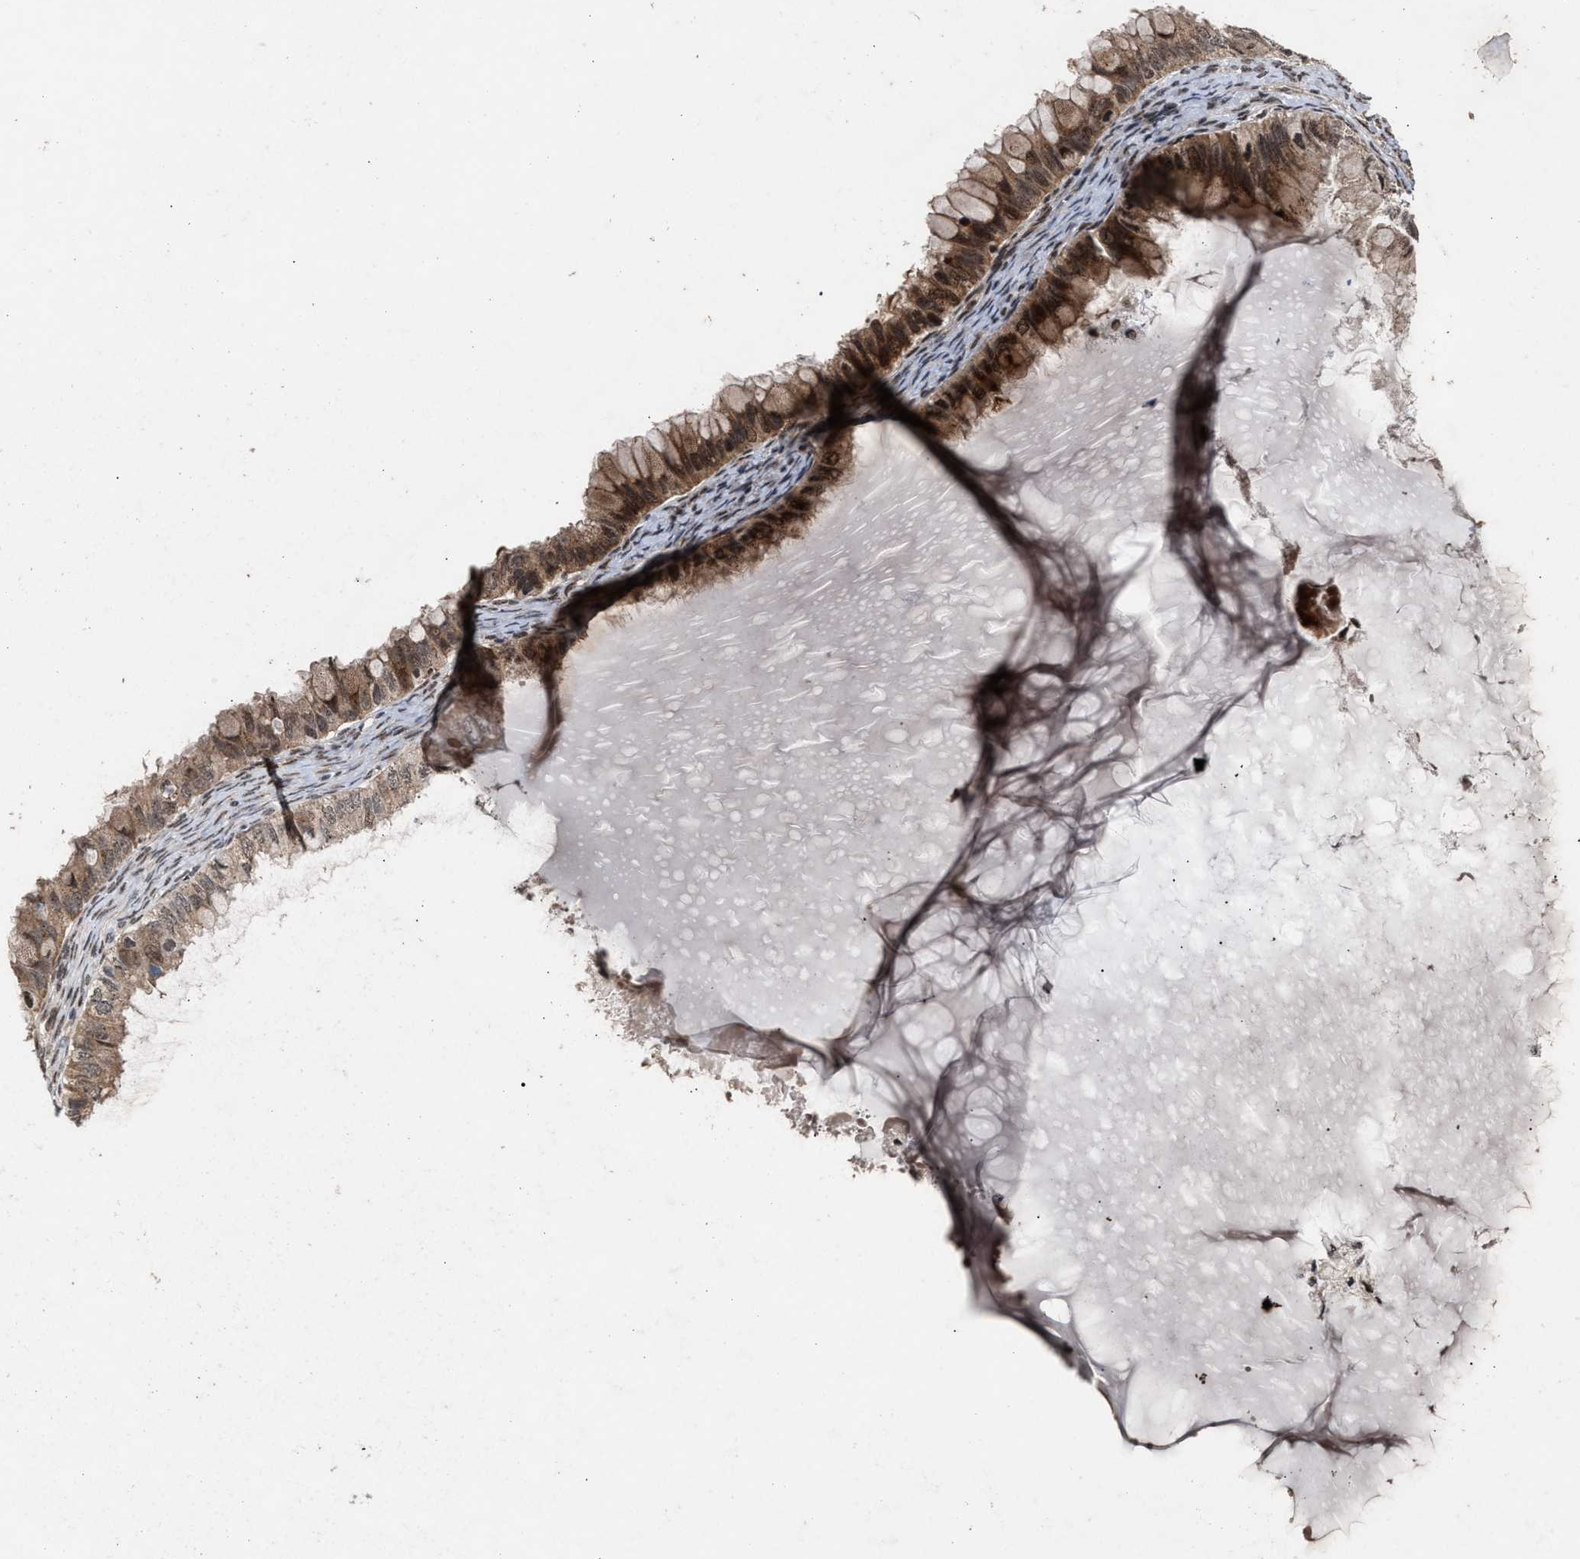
{"staining": {"intensity": "moderate", "quantity": ">75%", "location": "cytoplasmic/membranous"}, "tissue": "ovarian cancer", "cell_type": "Tumor cells", "image_type": "cancer", "snomed": [{"axis": "morphology", "description": "Cystadenocarcinoma, mucinous, NOS"}, {"axis": "topography", "description": "Ovary"}], "caption": "Protein expression analysis of mucinous cystadenocarcinoma (ovarian) reveals moderate cytoplasmic/membranous staining in about >75% of tumor cells.", "gene": "MKNK2", "patient": {"sex": "female", "age": 80}}